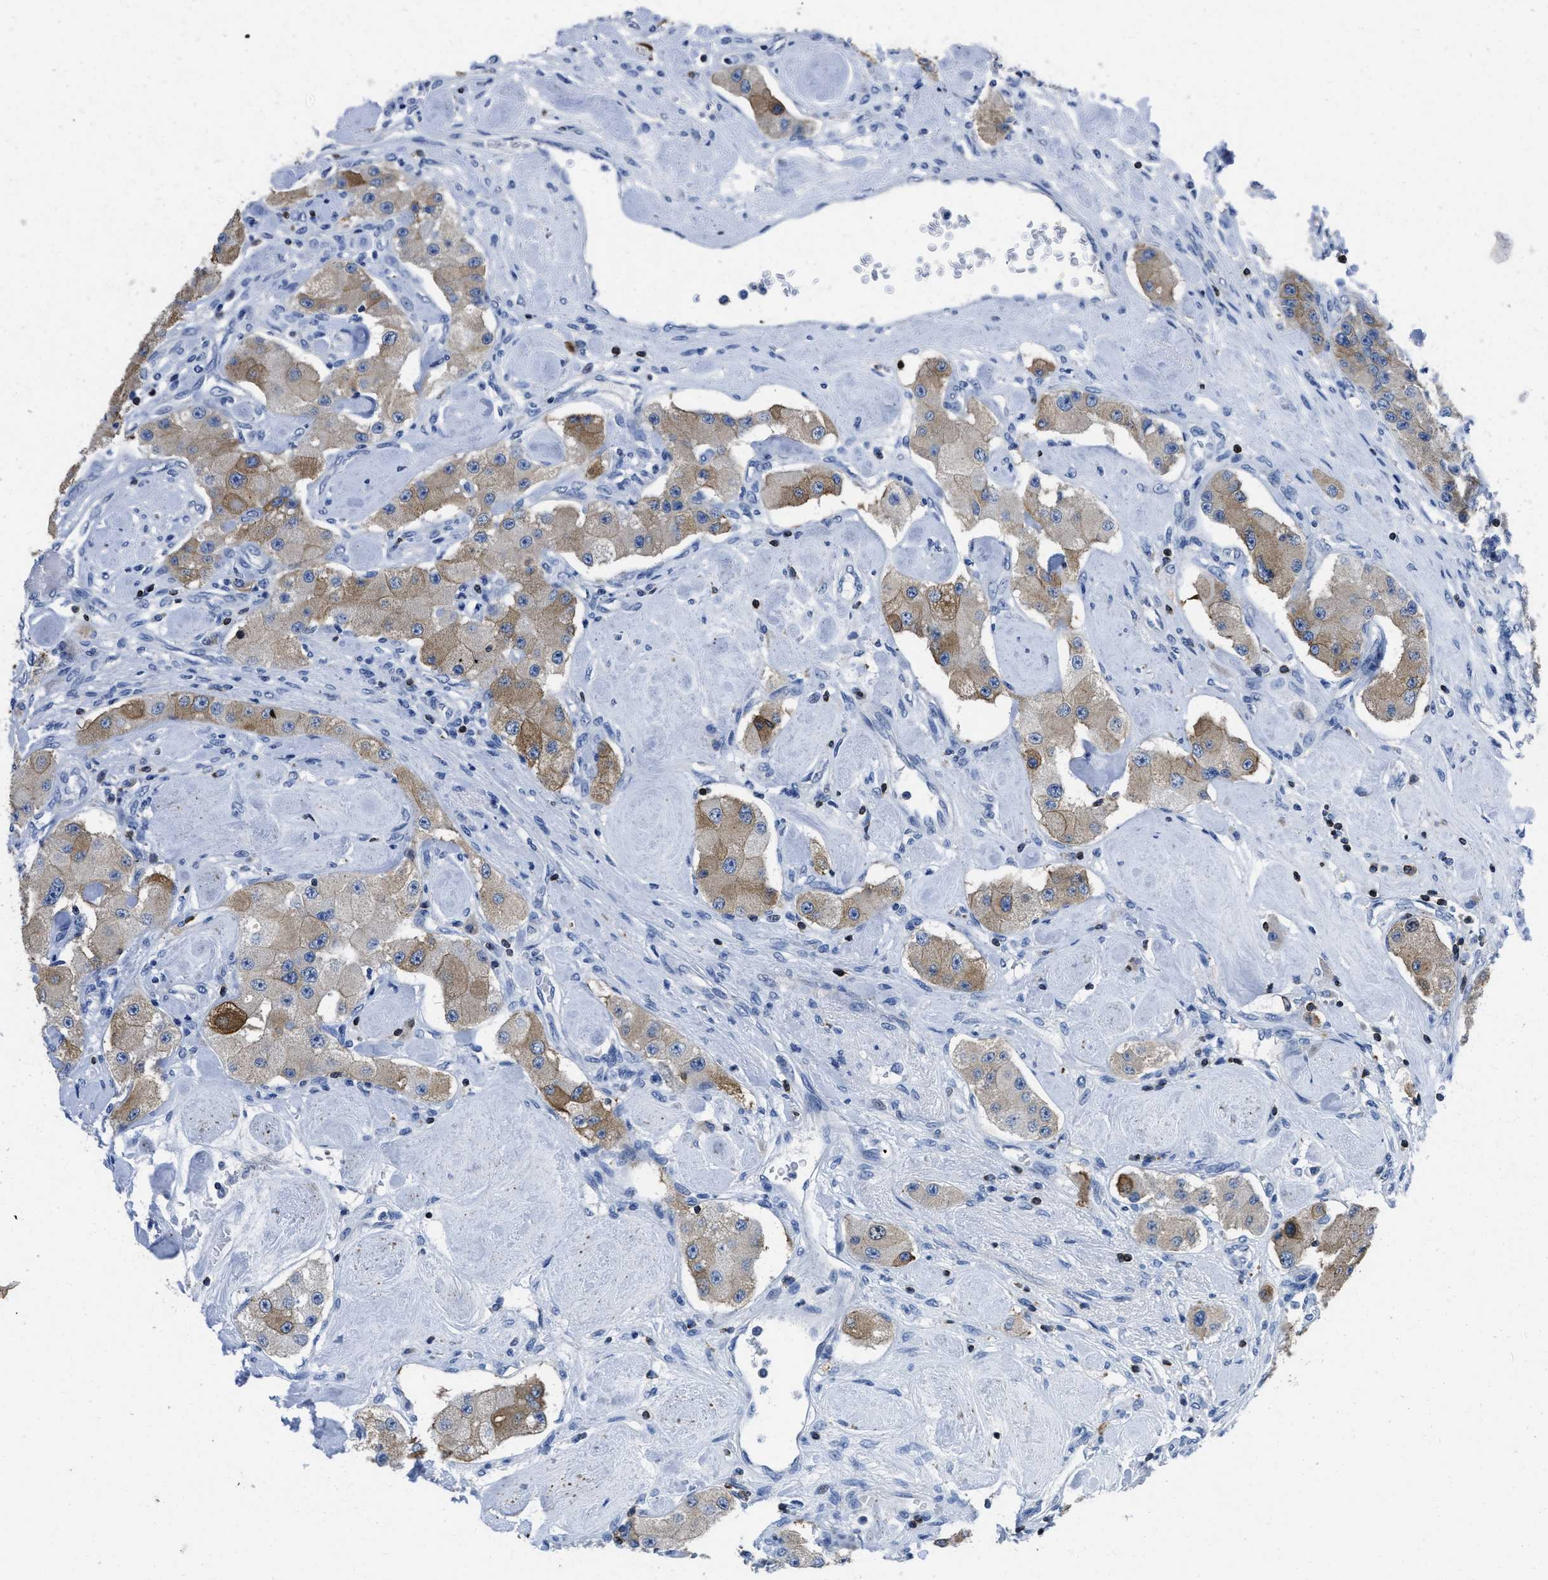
{"staining": {"intensity": "moderate", "quantity": ">75%", "location": "cytoplasmic/membranous"}, "tissue": "carcinoid", "cell_type": "Tumor cells", "image_type": "cancer", "snomed": [{"axis": "morphology", "description": "Carcinoid, malignant, NOS"}, {"axis": "topography", "description": "Pancreas"}], "caption": "Tumor cells exhibit medium levels of moderate cytoplasmic/membranous positivity in approximately >75% of cells in human carcinoid (malignant). (DAB = brown stain, brightfield microscopy at high magnification).", "gene": "ITGA3", "patient": {"sex": "male", "age": 41}}